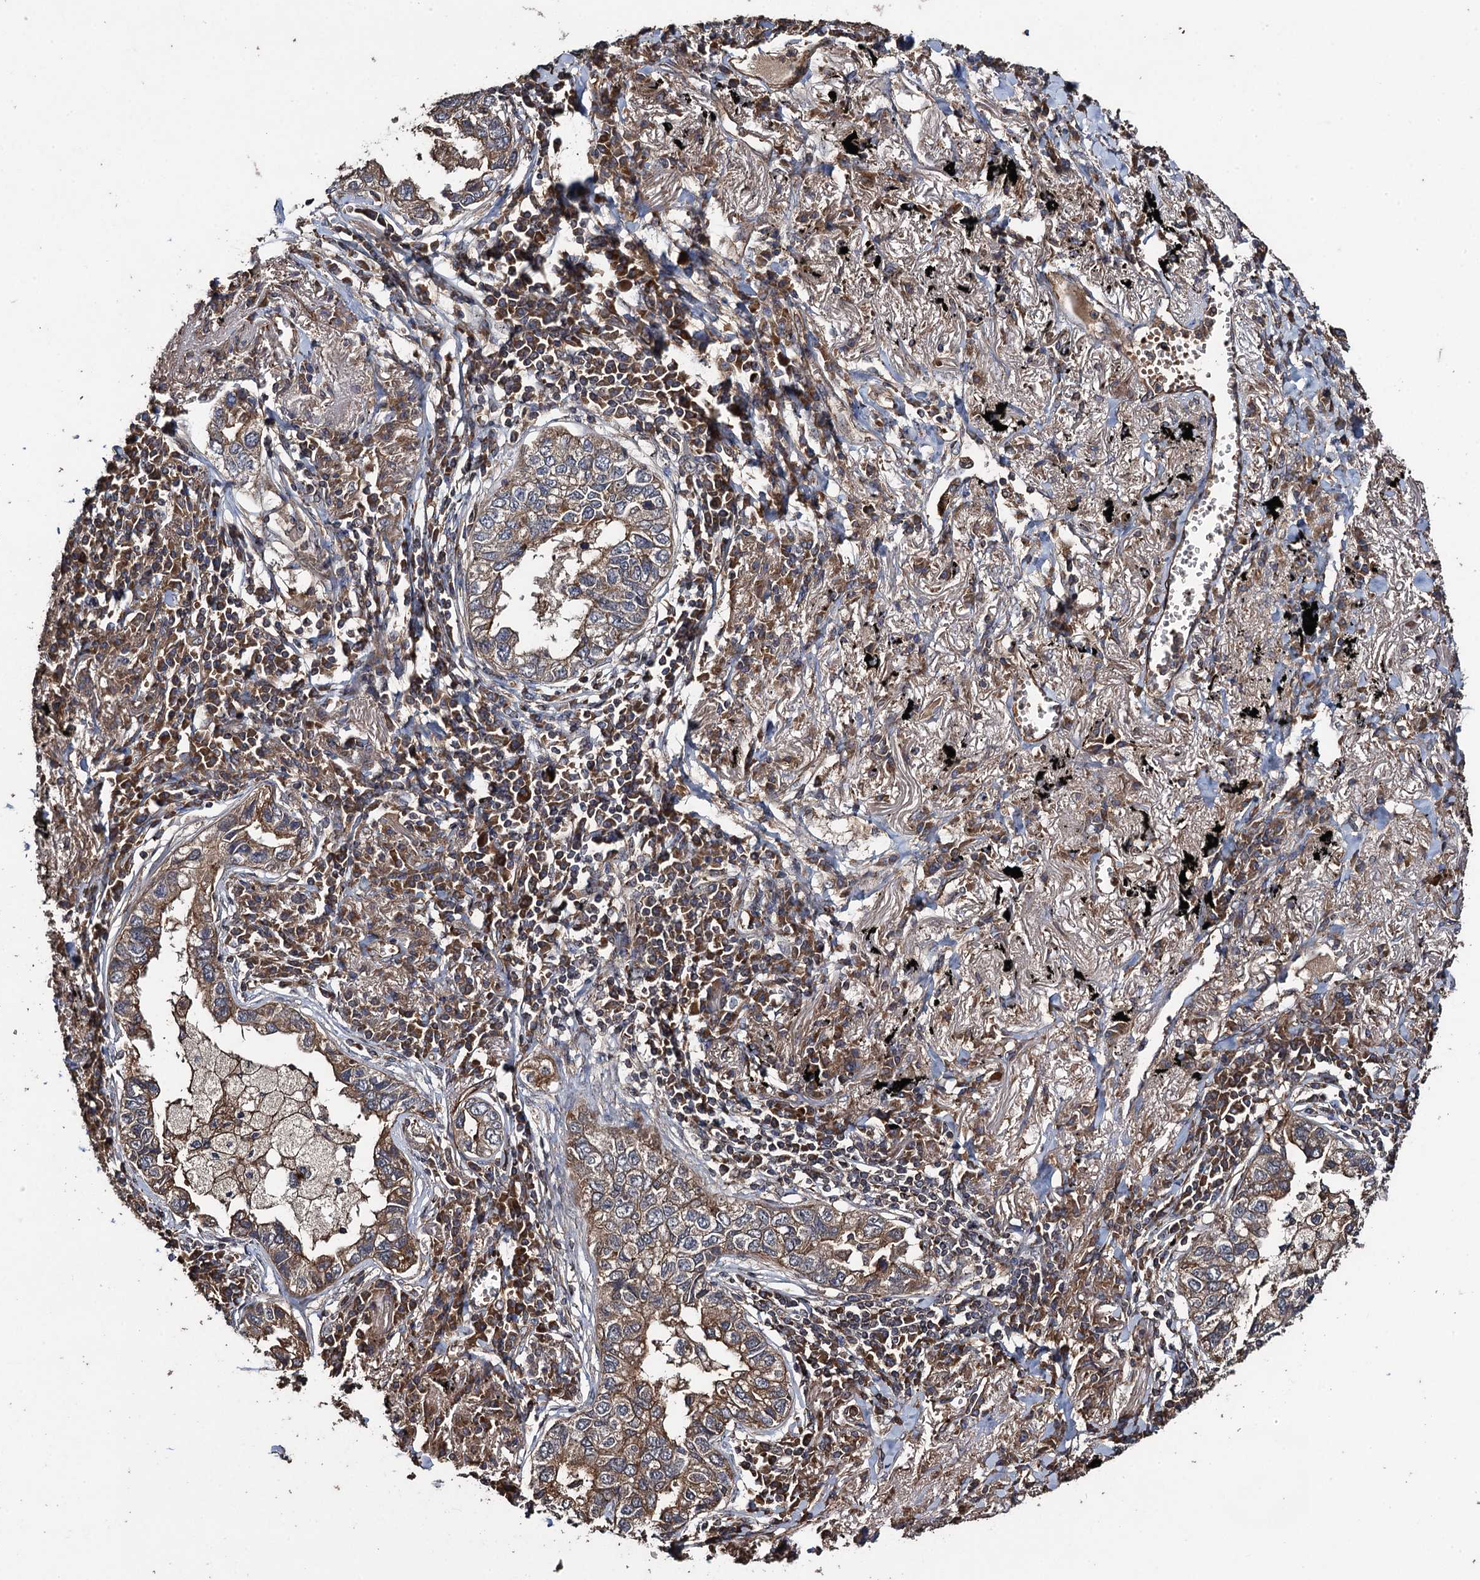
{"staining": {"intensity": "moderate", "quantity": "25%-75%", "location": "cytoplasmic/membranous"}, "tissue": "lung cancer", "cell_type": "Tumor cells", "image_type": "cancer", "snomed": [{"axis": "morphology", "description": "Adenocarcinoma, NOS"}, {"axis": "topography", "description": "Lung"}], "caption": "About 25%-75% of tumor cells in human adenocarcinoma (lung) display moderate cytoplasmic/membranous protein positivity as visualized by brown immunohistochemical staining.", "gene": "TXNDC11", "patient": {"sex": "male", "age": 65}}